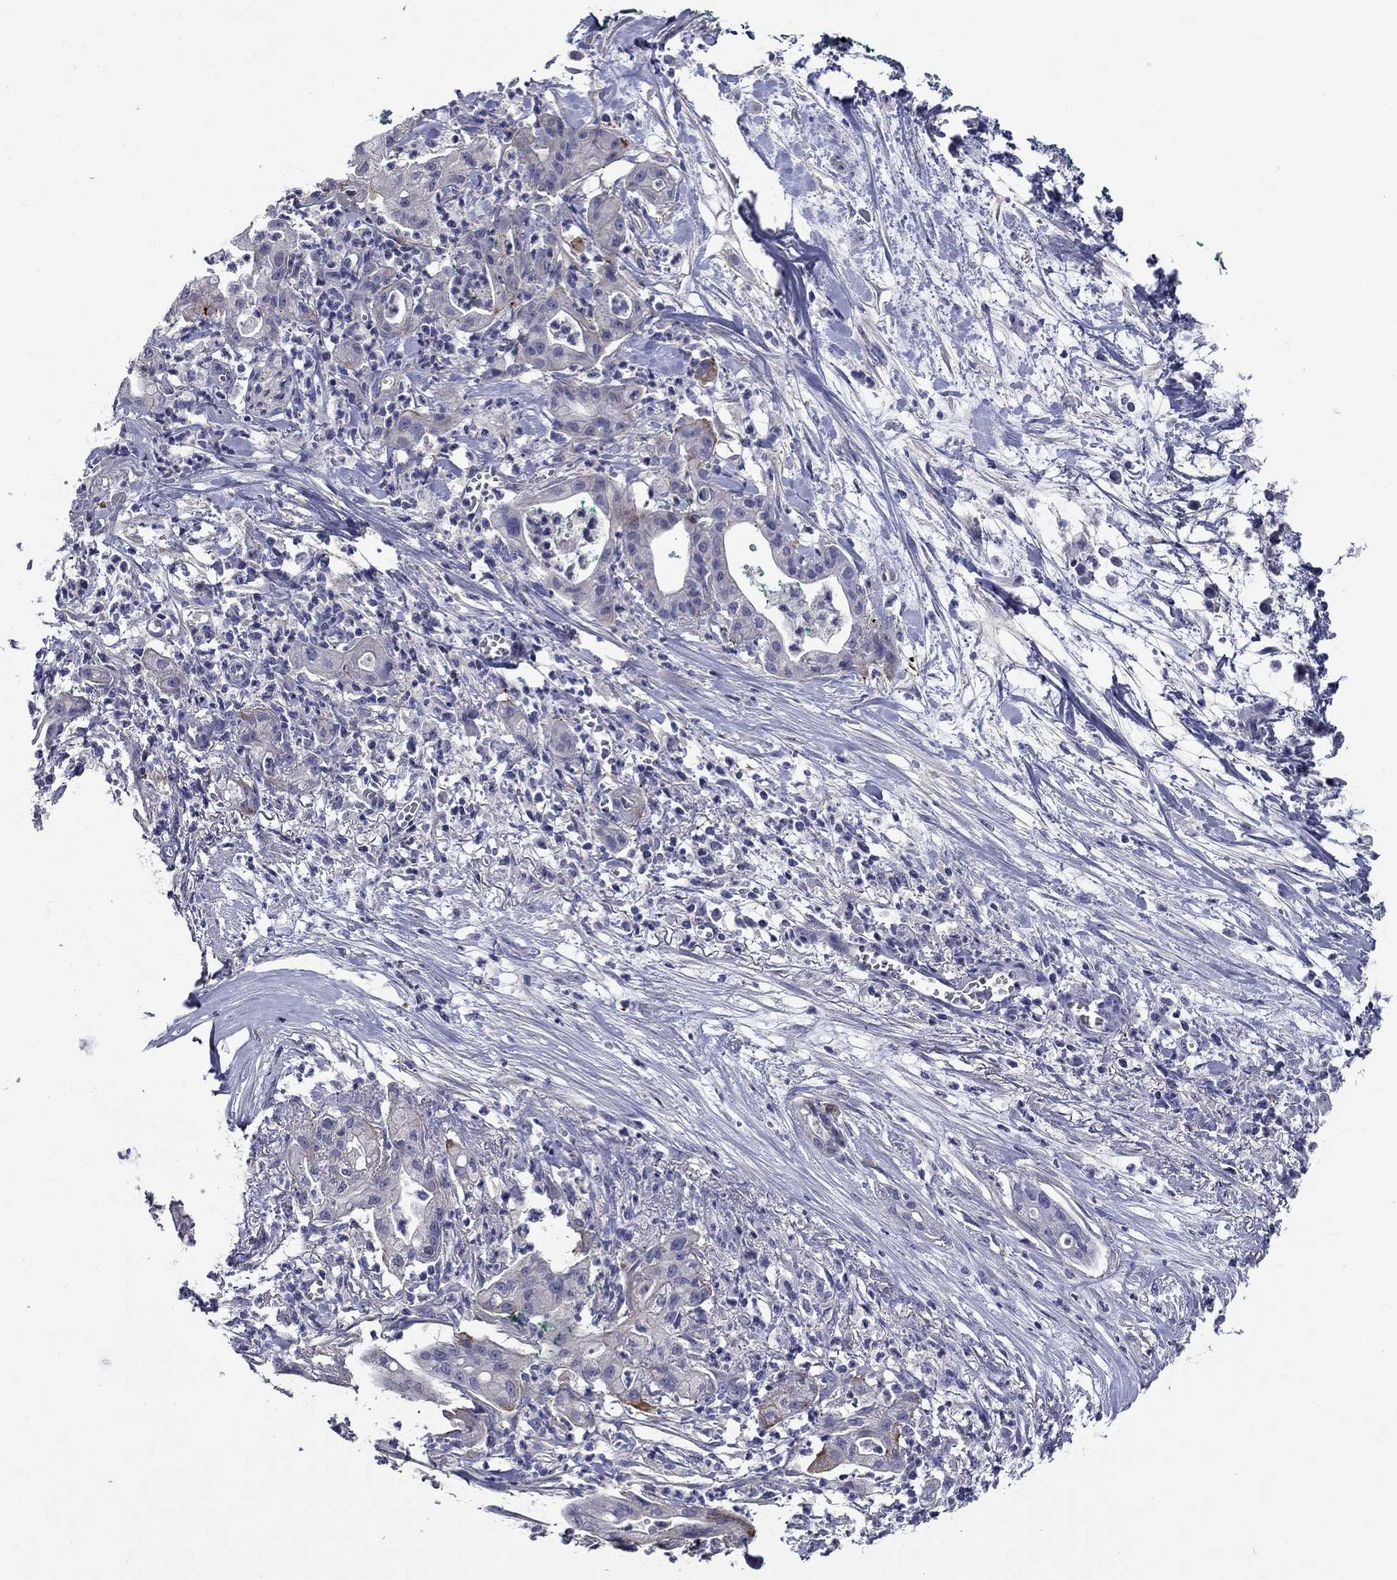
{"staining": {"intensity": "negative", "quantity": "none", "location": "none"}, "tissue": "pancreatic cancer", "cell_type": "Tumor cells", "image_type": "cancer", "snomed": [{"axis": "morphology", "description": "Normal tissue, NOS"}, {"axis": "morphology", "description": "Adenocarcinoma, NOS"}, {"axis": "topography", "description": "Lymph node"}, {"axis": "topography", "description": "Pancreas"}], "caption": "Tumor cells show no significant expression in pancreatic cancer.", "gene": "CNDP1", "patient": {"sex": "female", "age": 58}}